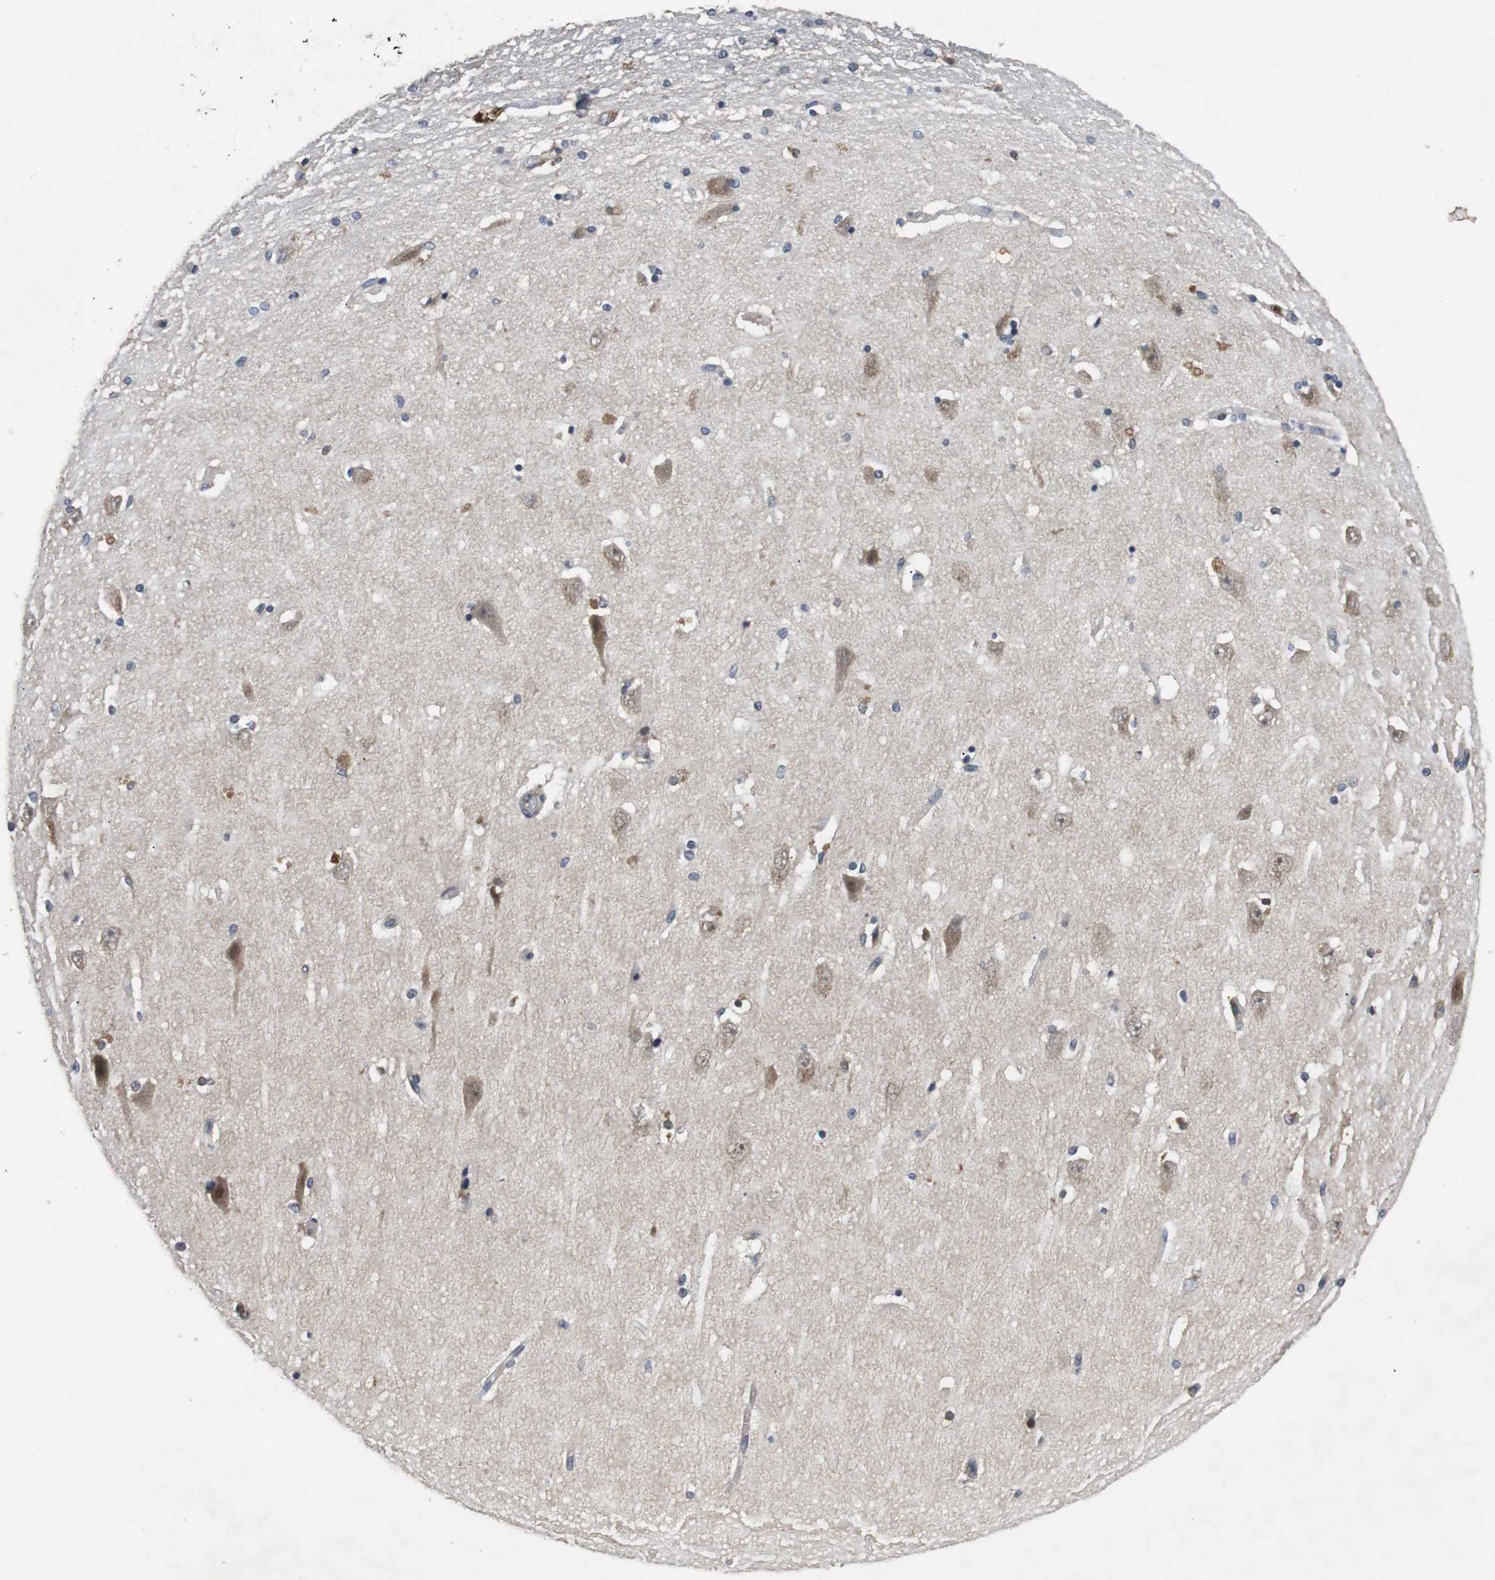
{"staining": {"intensity": "weak", "quantity": "<25%", "location": "cytoplasmic/membranous"}, "tissue": "hippocampus", "cell_type": "Glial cells", "image_type": "normal", "snomed": [{"axis": "morphology", "description": "Normal tissue, NOS"}, {"axis": "topography", "description": "Hippocampus"}], "caption": "DAB immunohistochemical staining of normal human hippocampus displays no significant staining in glial cells.", "gene": "ADGRL3", "patient": {"sex": "female", "age": 54}}